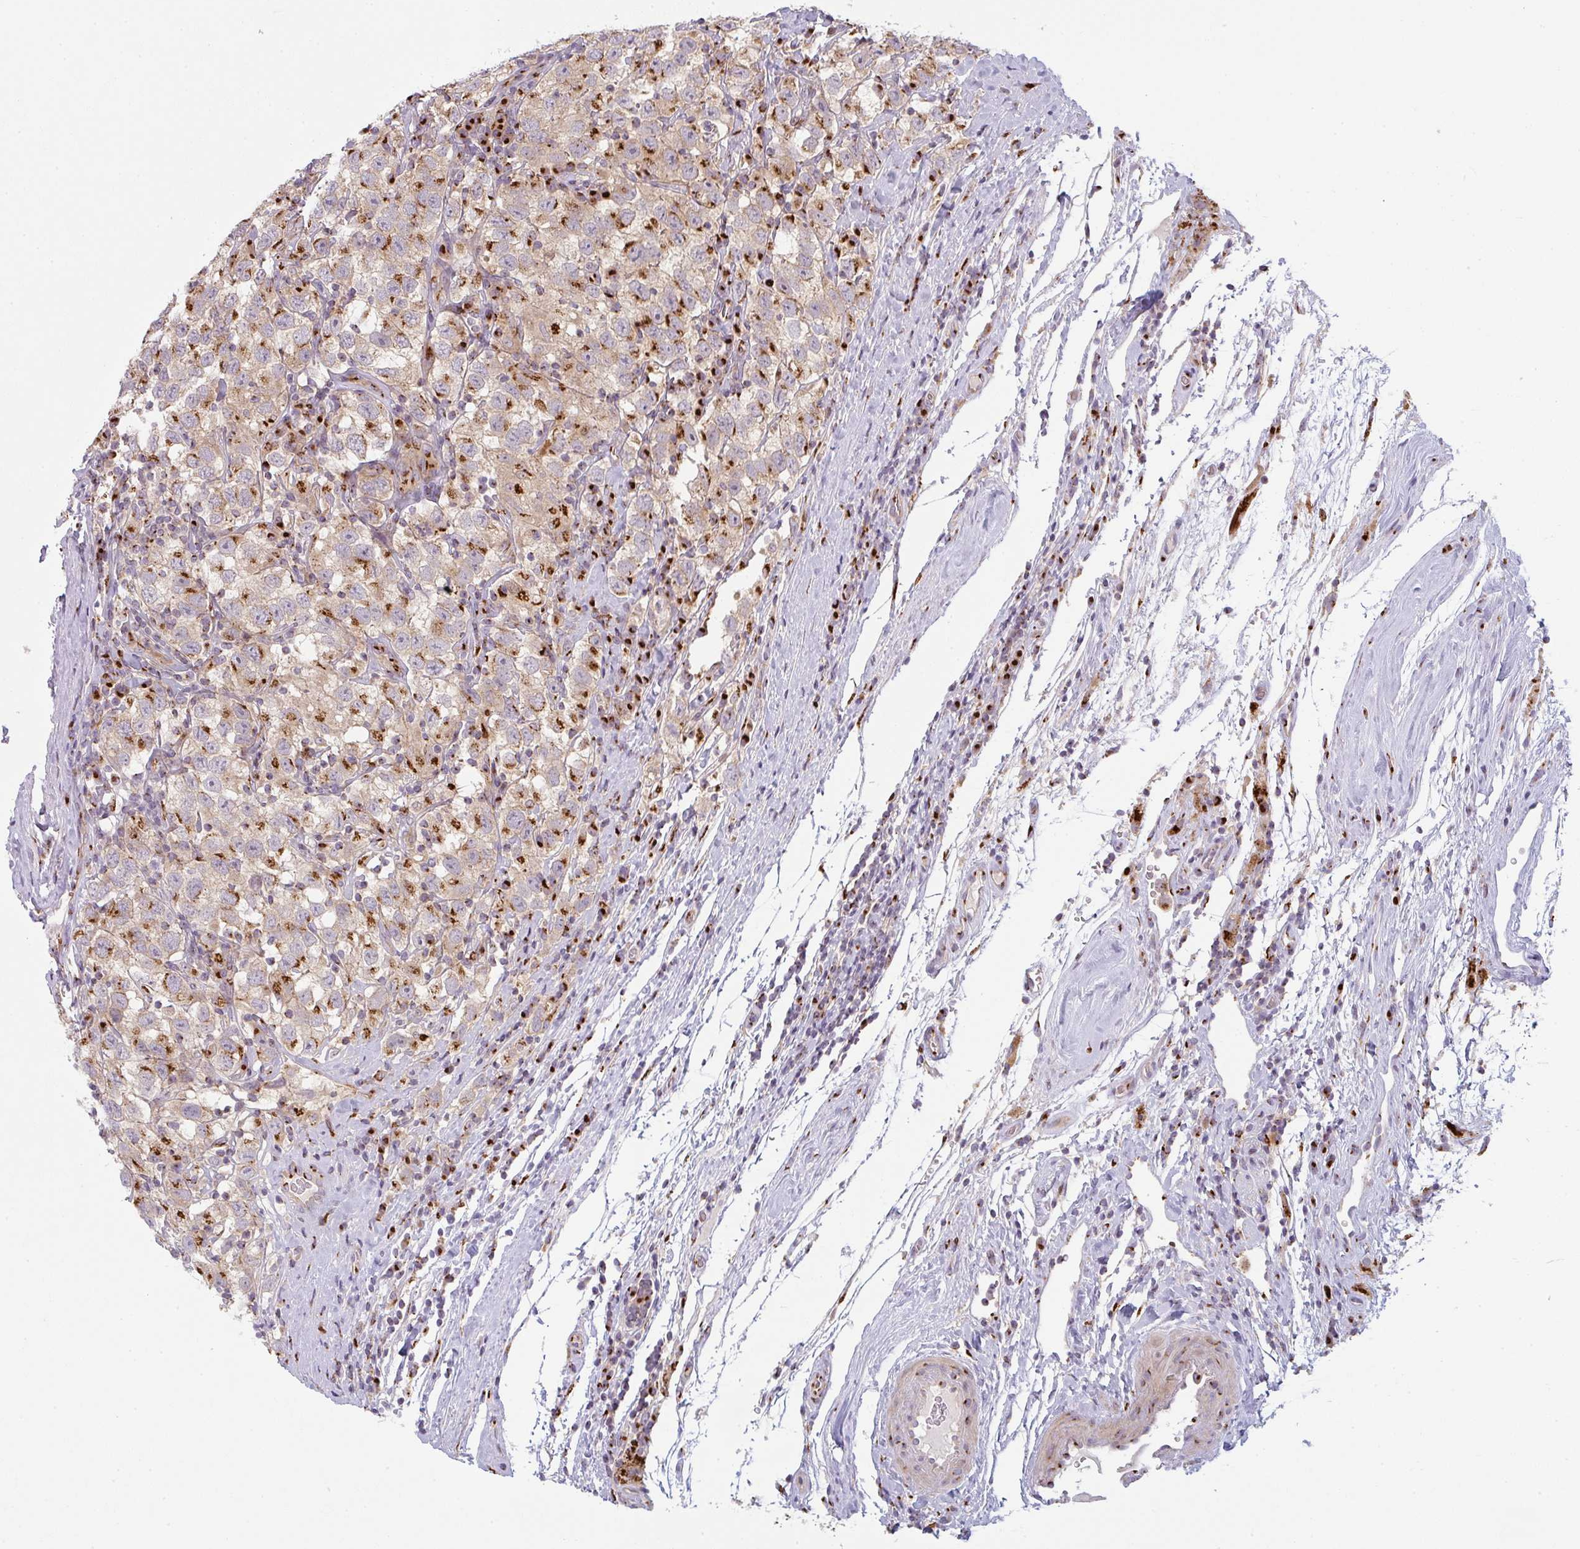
{"staining": {"intensity": "strong", "quantity": ">75%", "location": "cytoplasmic/membranous"}, "tissue": "testis cancer", "cell_type": "Tumor cells", "image_type": "cancer", "snomed": [{"axis": "morphology", "description": "Seminoma, NOS"}, {"axis": "topography", "description": "Testis"}], "caption": "DAB immunohistochemical staining of testis cancer (seminoma) shows strong cytoplasmic/membranous protein expression in approximately >75% of tumor cells. Using DAB (brown) and hematoxylin (blue) stains, captured at high magnification using brightfield microscopy.", "gene": "GVQW3", "patient": {"sex": "male", "age": 41}}